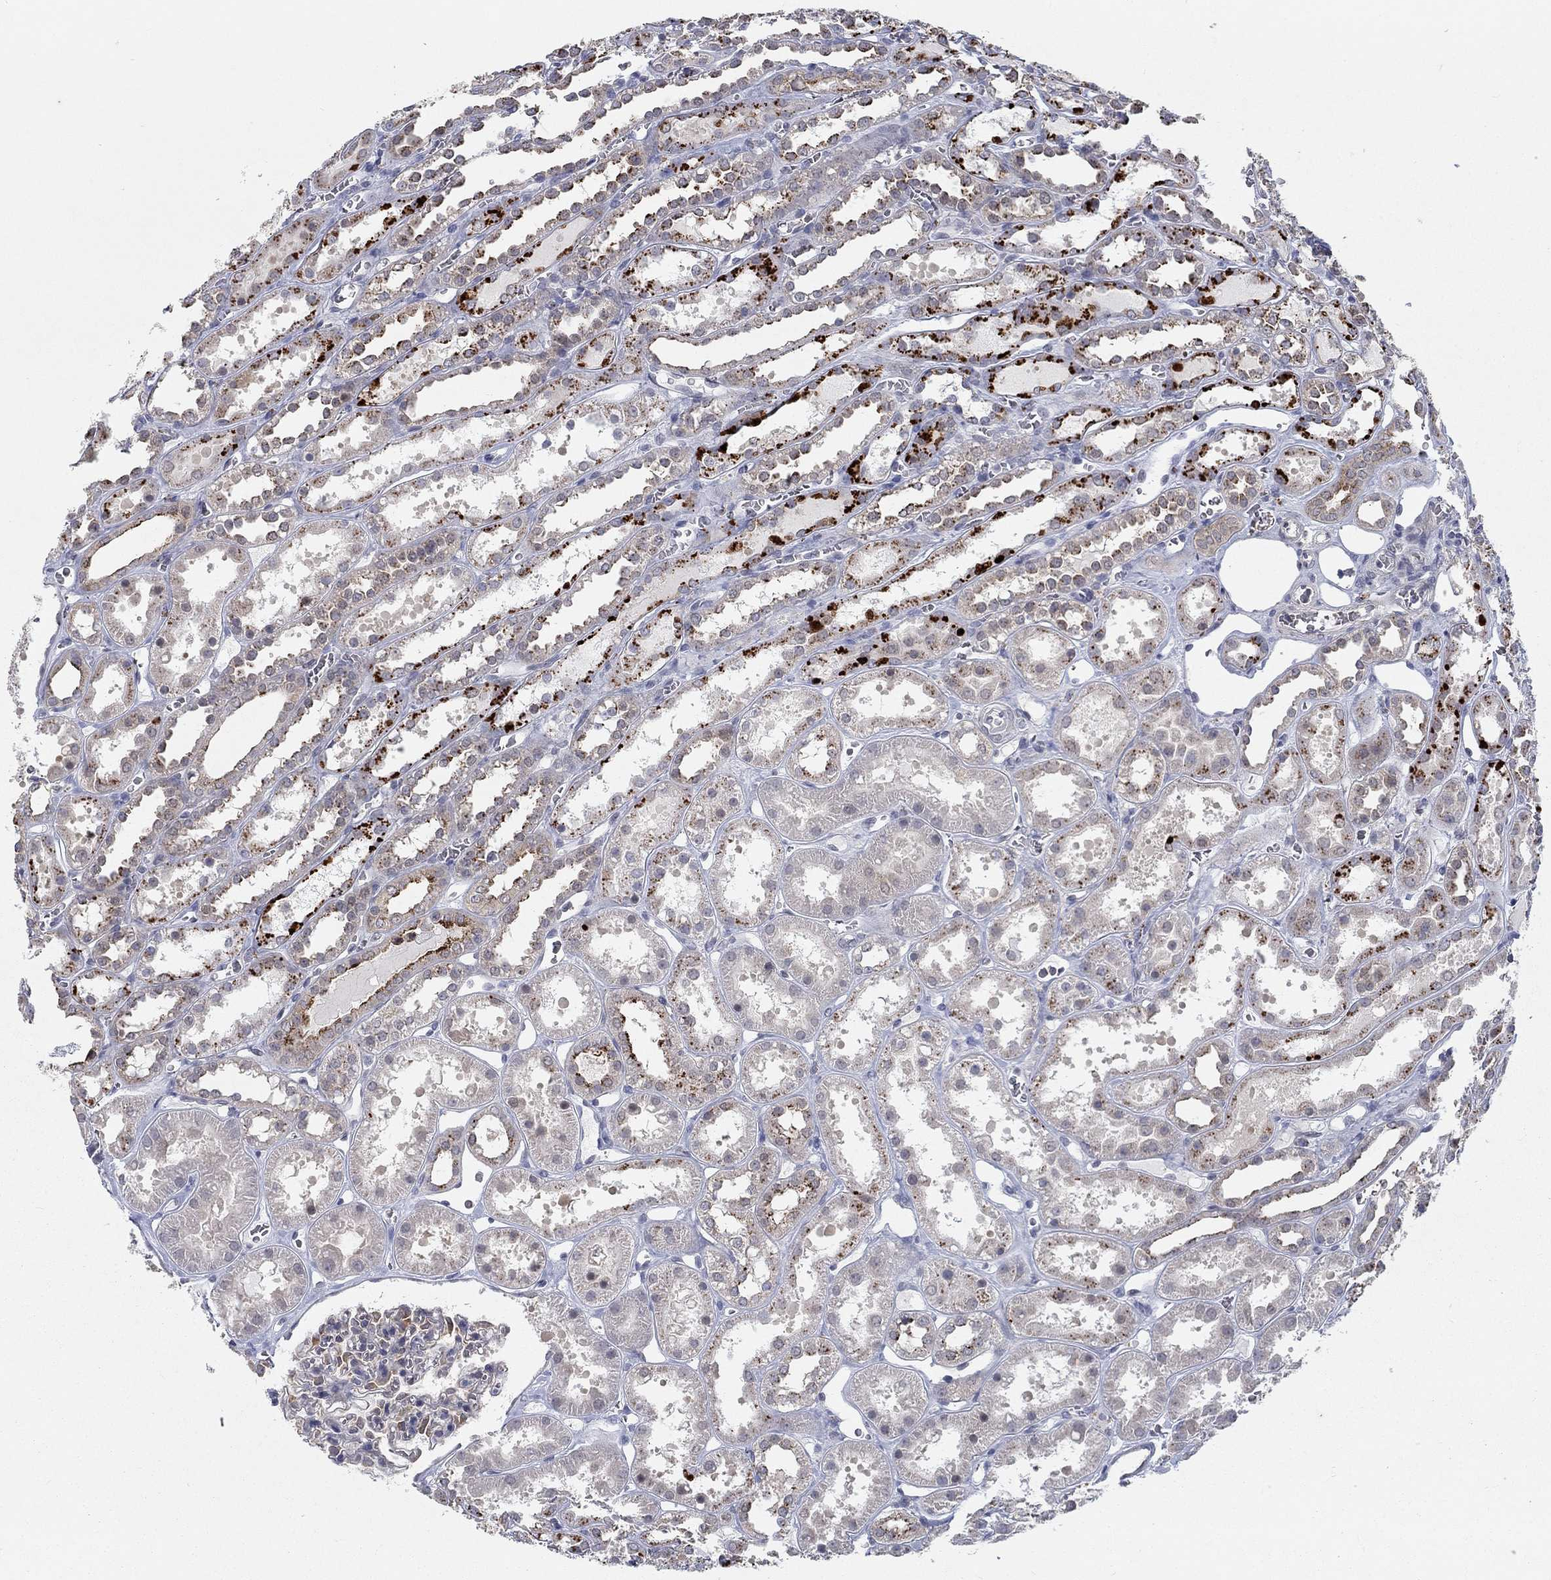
{"staining": {"intensity": "moderate", "quantity": "<25%", "location": "cytoplasmic/membranous"}, "tissue": "kidney", "cell_type": "Cells in glomeruli", "image_type": "normal", "snomed": [{"axis": "morphology", "description": "Normal tissue, NOS"}, {"axis": "topography", "description": "Kidney"}], "caption": "Kidney stained with immunohistochemistry (IHC) reveals moderate cytoplasmic/membranous expression in approximately <25% of cells in glomeruli.", "gene": "MTSS2", "patient": {"sex": "female", "age": 41}}